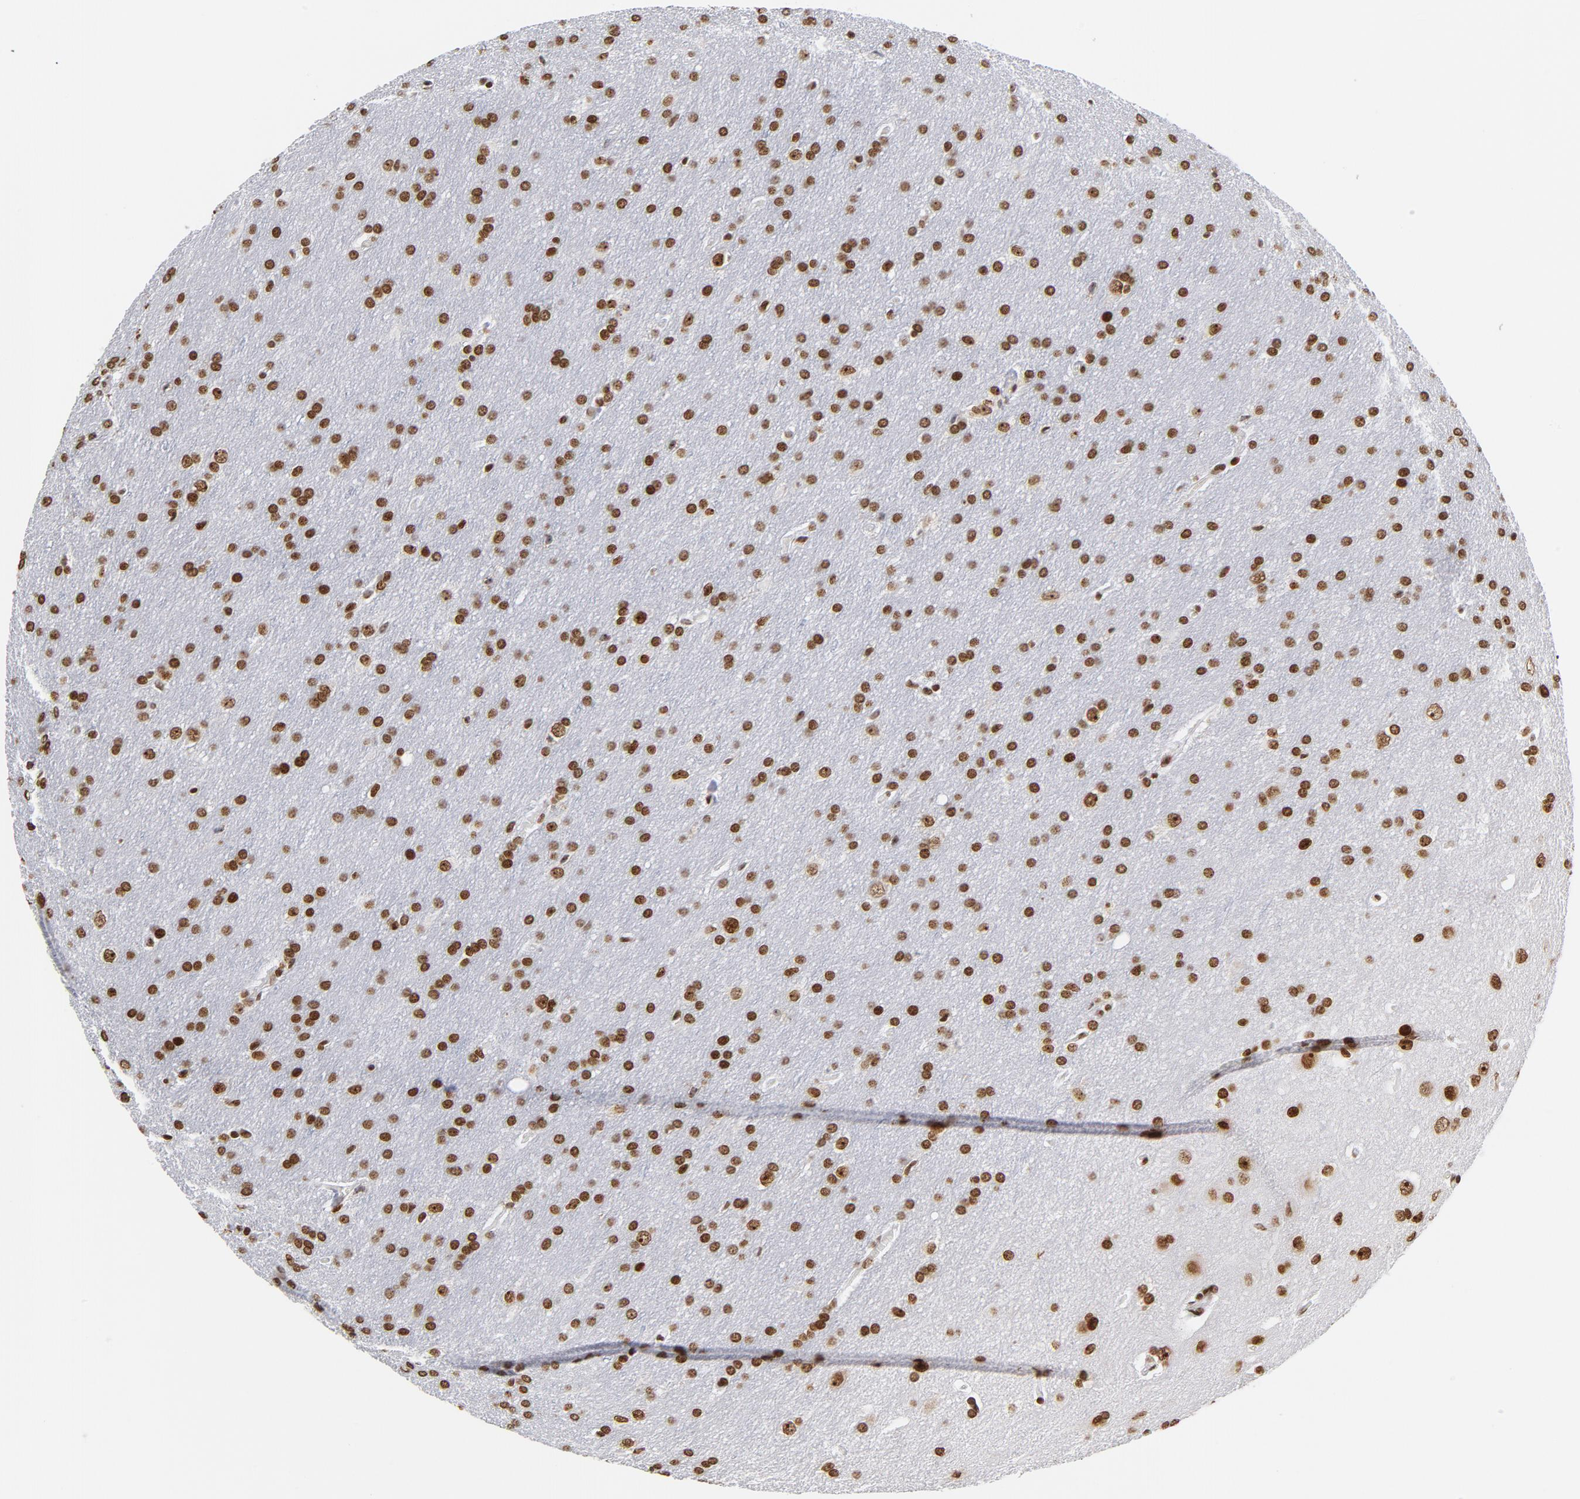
{"staining": {"intensity": "moderate", "quantity": ">75%", "location": "nuclear"}, "tissue": "glioma", "cell_type": "Tumor cells", "image_type": "cancer", "snomed": [{"axis": "morphology", "description": "Glioma, malignant, Low grade"}, {"axis": "topography", "description": "Brain"}], "caption": "DAB immunohistochemical staining of human glioma reveals moderate nuclear protein positivity in about >75% of tumor cells.", "gene": "TOP2B", "patient": {"sex": "female", "age": 32}}